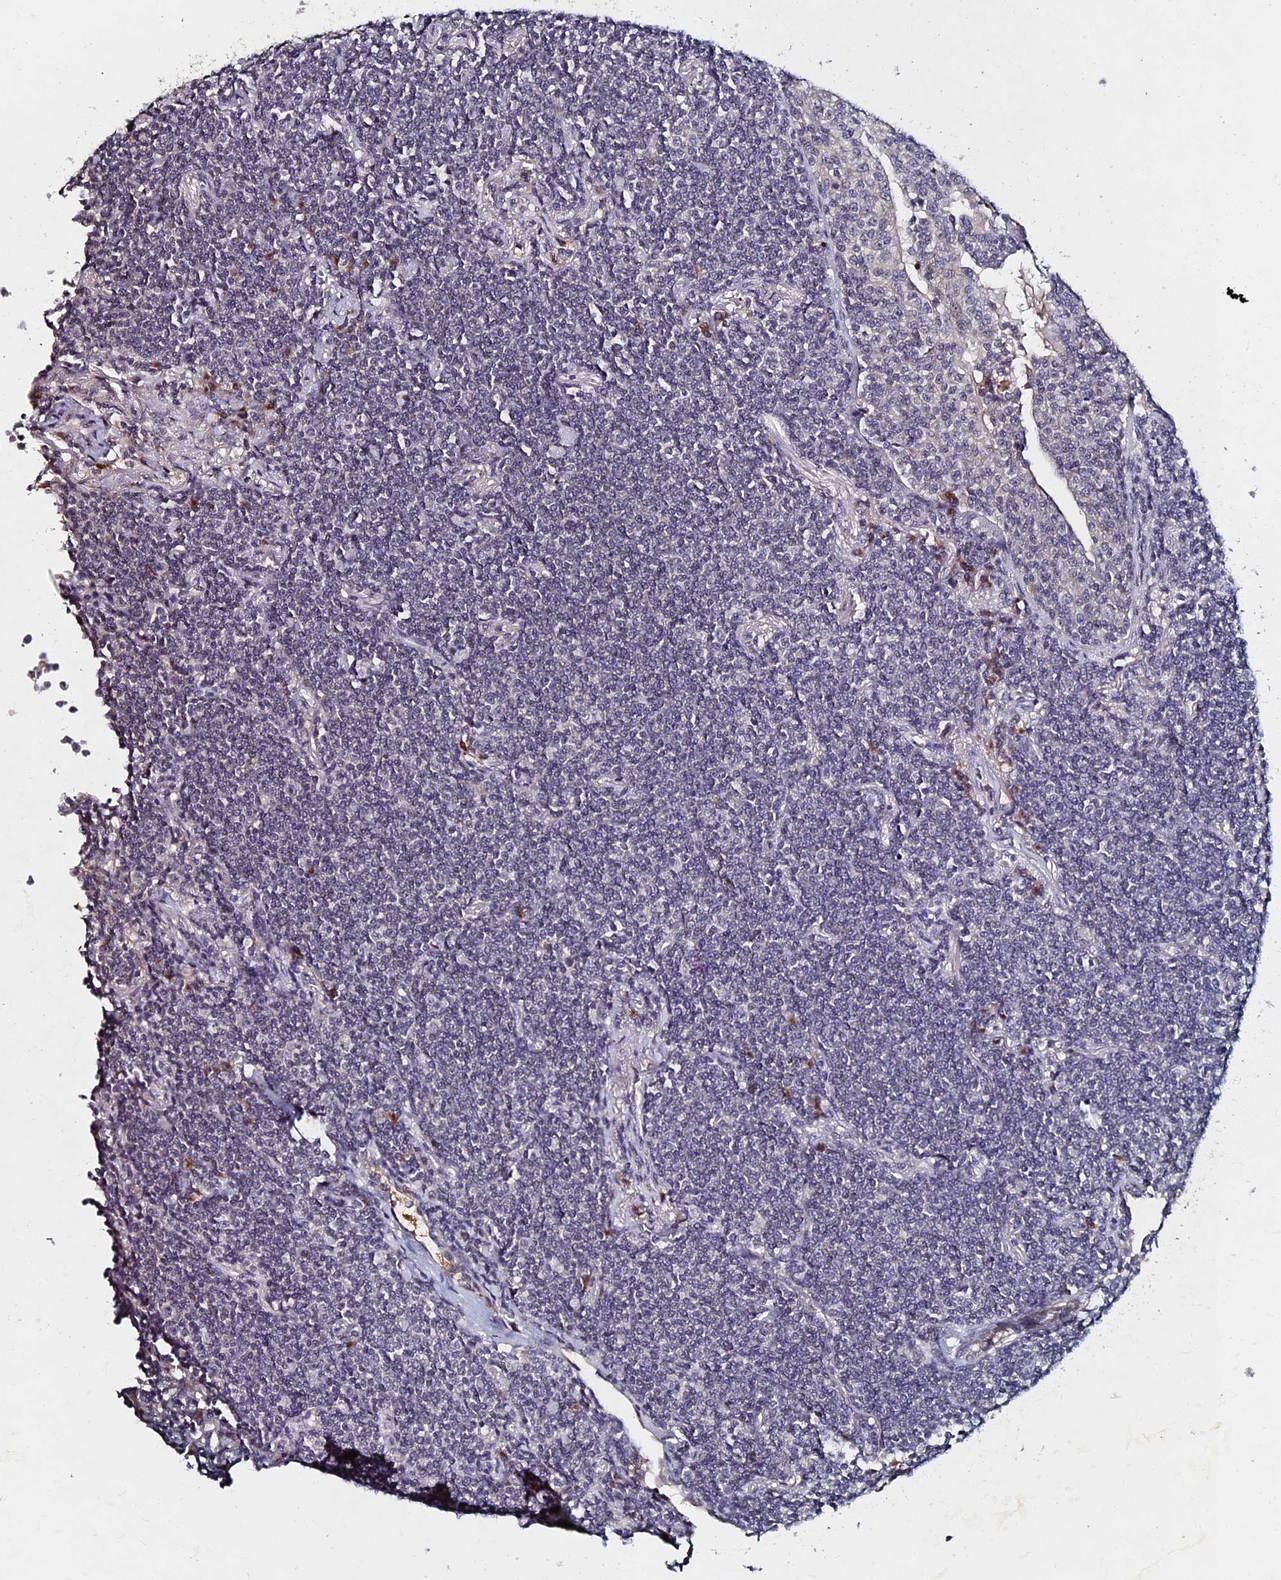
{"staining": {"intensity": "negative", "quantity": "none", "location": "none"}, "tissue": "lymphoma", "cell_type": "Tumor cells", "image_type": "cancer", "snomed": [{"axis": "morphology", "description": "Malignant lymphoma, non-Hodgkin's type, Low grade"}, {"axis": "topography", "description": "Lung"}], "caption": "The immunohistochemistry (IHC) image has no significant positivity in tumor cells of lymphoma tissue.", "gene": "GNA15", "patient": {"sex": "female", "age": 71}}